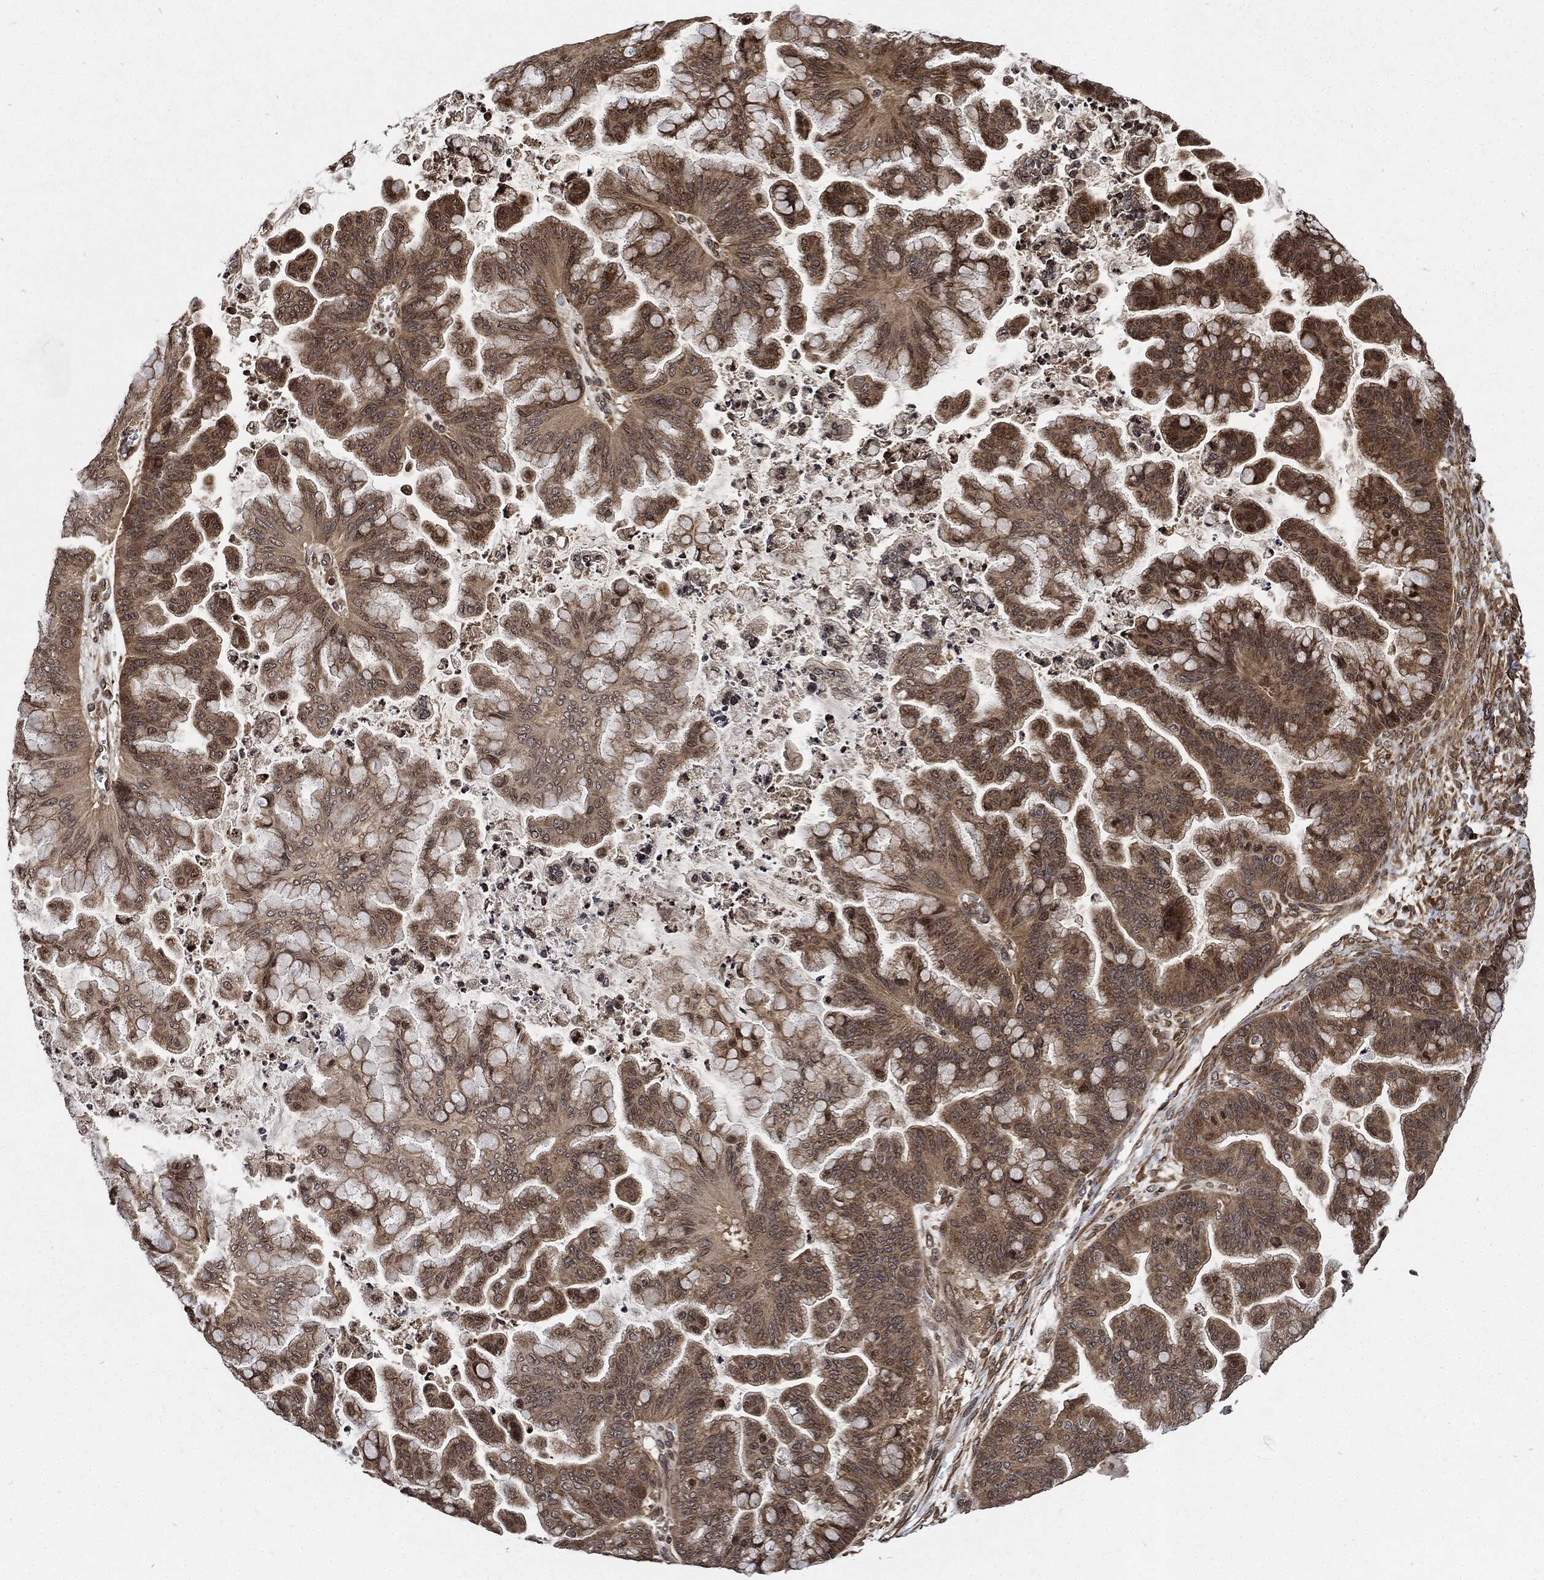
{"staining": {"intensity": "weak", "quantity": ">75%", "location": "cytoplasmic/membranous"}, "tissue": "ovarian cancer", "cell_type": "Tumor cells", "image_type": "cancer", "snomed": [{"axis": "morphology", "description": "Cystadenocarcinoma, mucinous, NOS"}, {"axis": "topography", "description": "Ovary"}], "caption": "Mucinous cystadenocarcinoma (ovarian) stained with a brown dye exhibits weak cytoplasmic/membranous positive expression in about >75% of tumor cells.", "gene": "PDK1", "patient": {"sex": "female", "age": 67}}